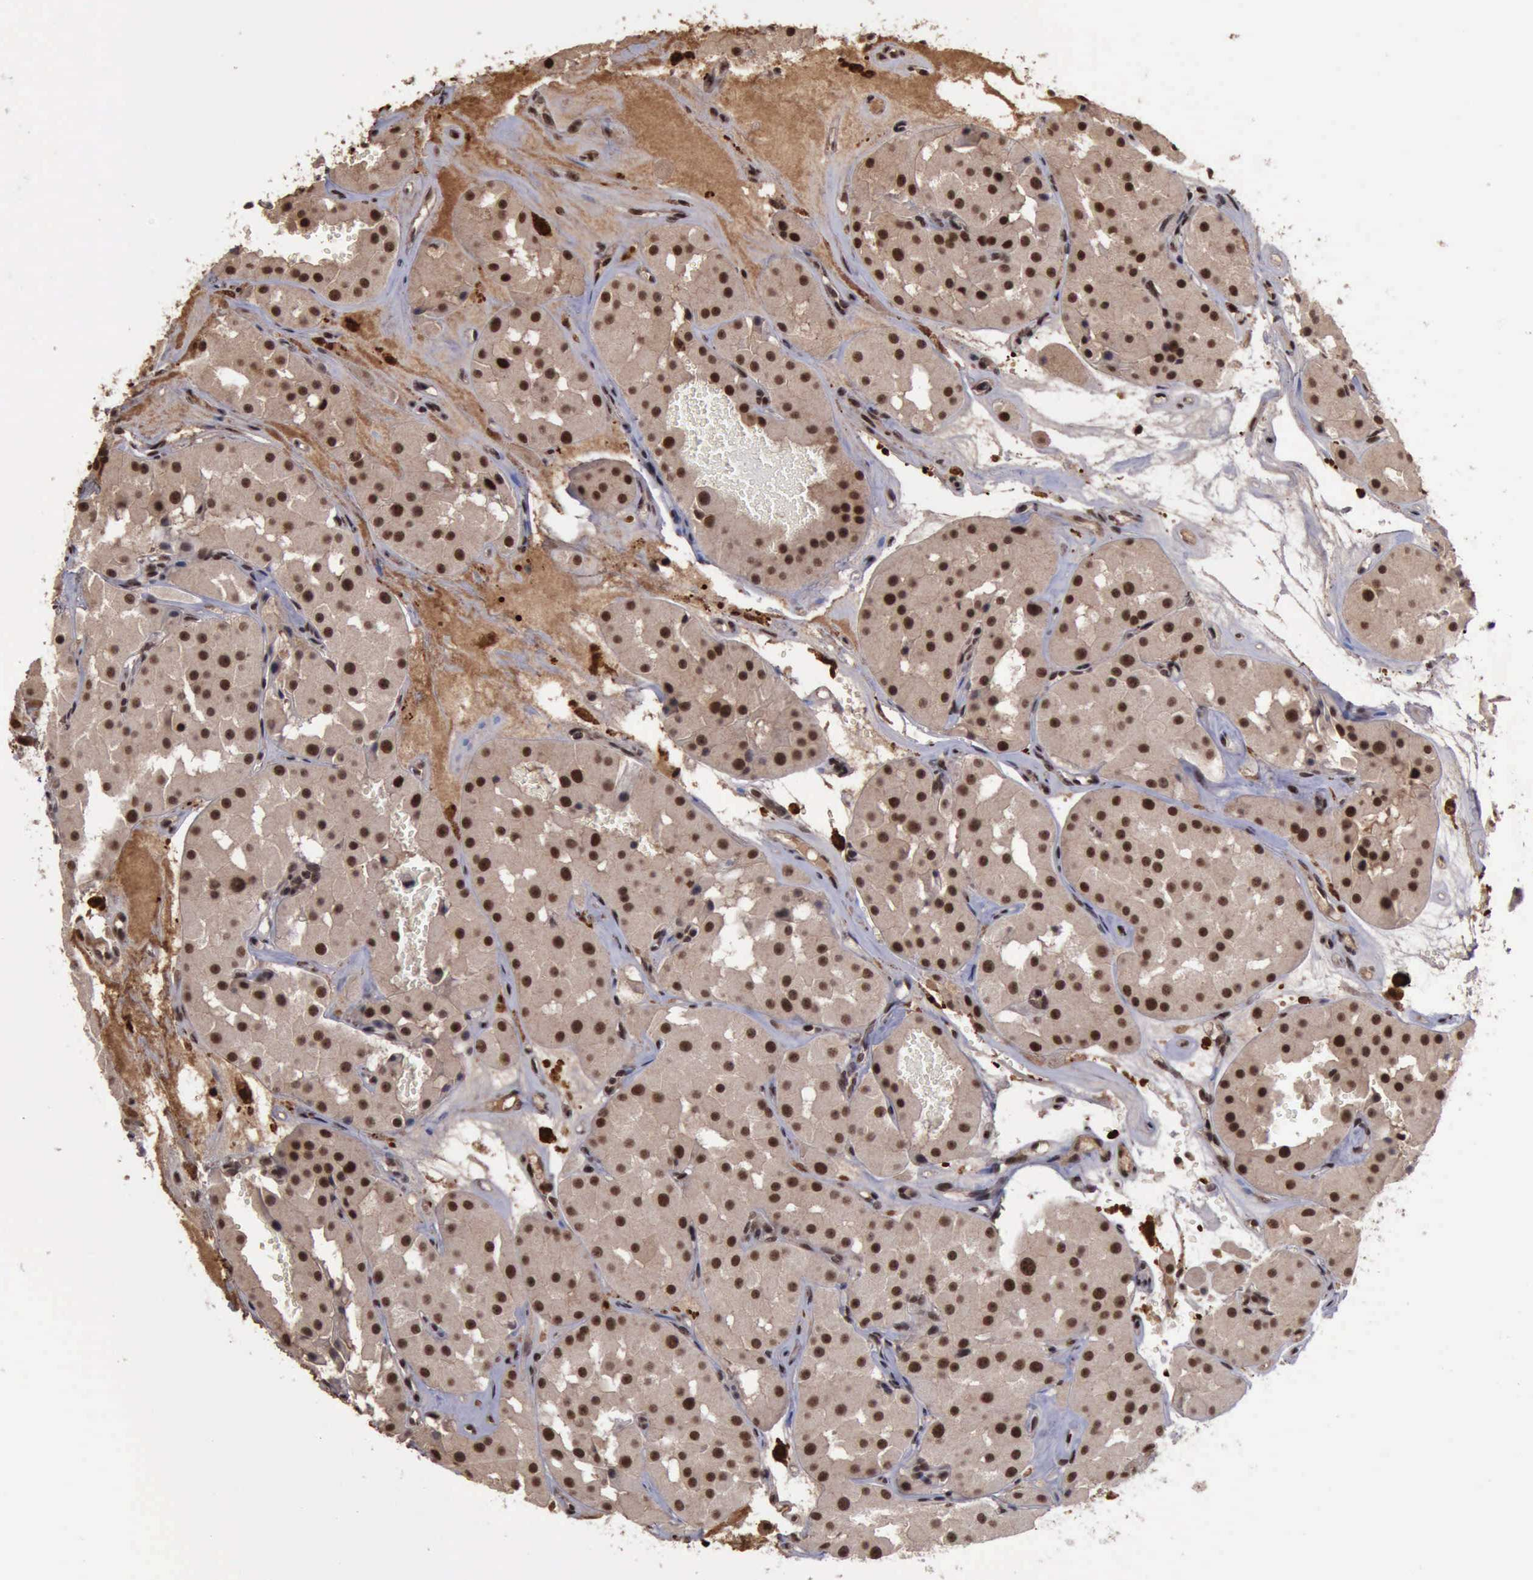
{"staining": {"intensity": "strong", "quantity": ">75%", "location": "cytoplasmic/membranous,nuclear"}, "tissue": "renal cancer", "cell_type": "Tumor cells", "image_type": "cancer", "snomed": [{"axis": "morphology", "description": "Adenocarcinoma, uncertain malignant potential"}, {"axis": "topography", "description": "Kidney"}], "caption": "Renal cancer (adenocarcinoma,  uncertain malignant potential) stained for a protein (brown) reveals strong cytoplasmic/membranous and nuclear positive expression in approximately >75% of tumor cells.", "gene": "TRMT2A", "patient": {"sex": "male", "age": 63}}